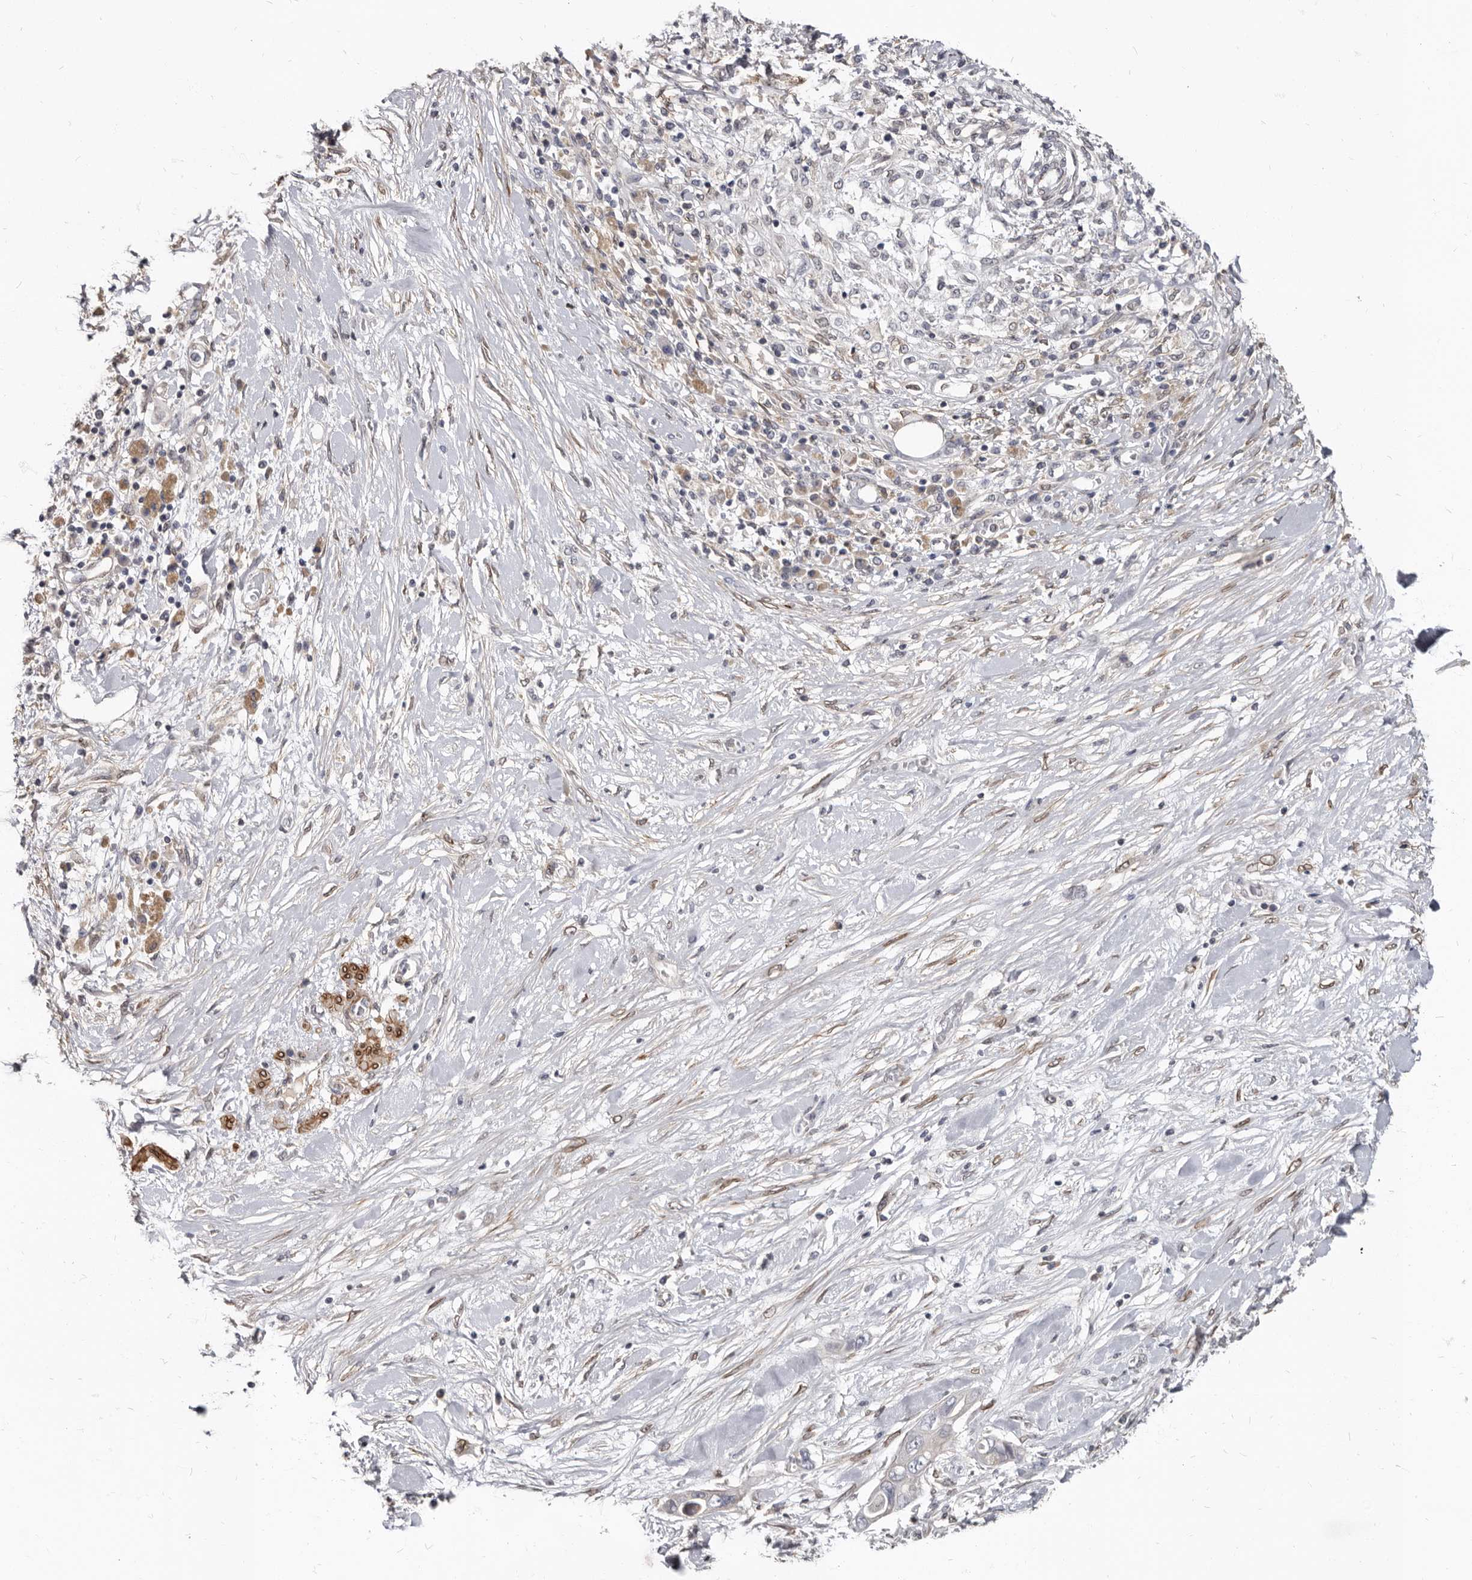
{"staining": {"intensity": "negative", "quantity": "none", "location": "none"}, "tissue": "pancreatic cancer", "cell_type": "Tumor cells", "image_type": "cancer", "snomed": [{"axis": "morphology", "description": "Inflammation, NOS"}, {"axis": "morphology", "description": "Adenocarcinoma, NOS"}, {"axis": "topography", "description": "Pancreas"}], "caption": "An immunohistochemistry (IHC) micrograph of pancreatic cancer (adenocarcinoma) is shown. There is no staining in tumor cells of pancreatic cancer (adenocarcinoma). Brightfield microscopy of immunohistochemistry (IHC) stained with DAB (brown) and hematoxylin (blue), captured at high magnification.", "gene": "MRGPRF", "patient": {"sex": "female", "age": 56}}